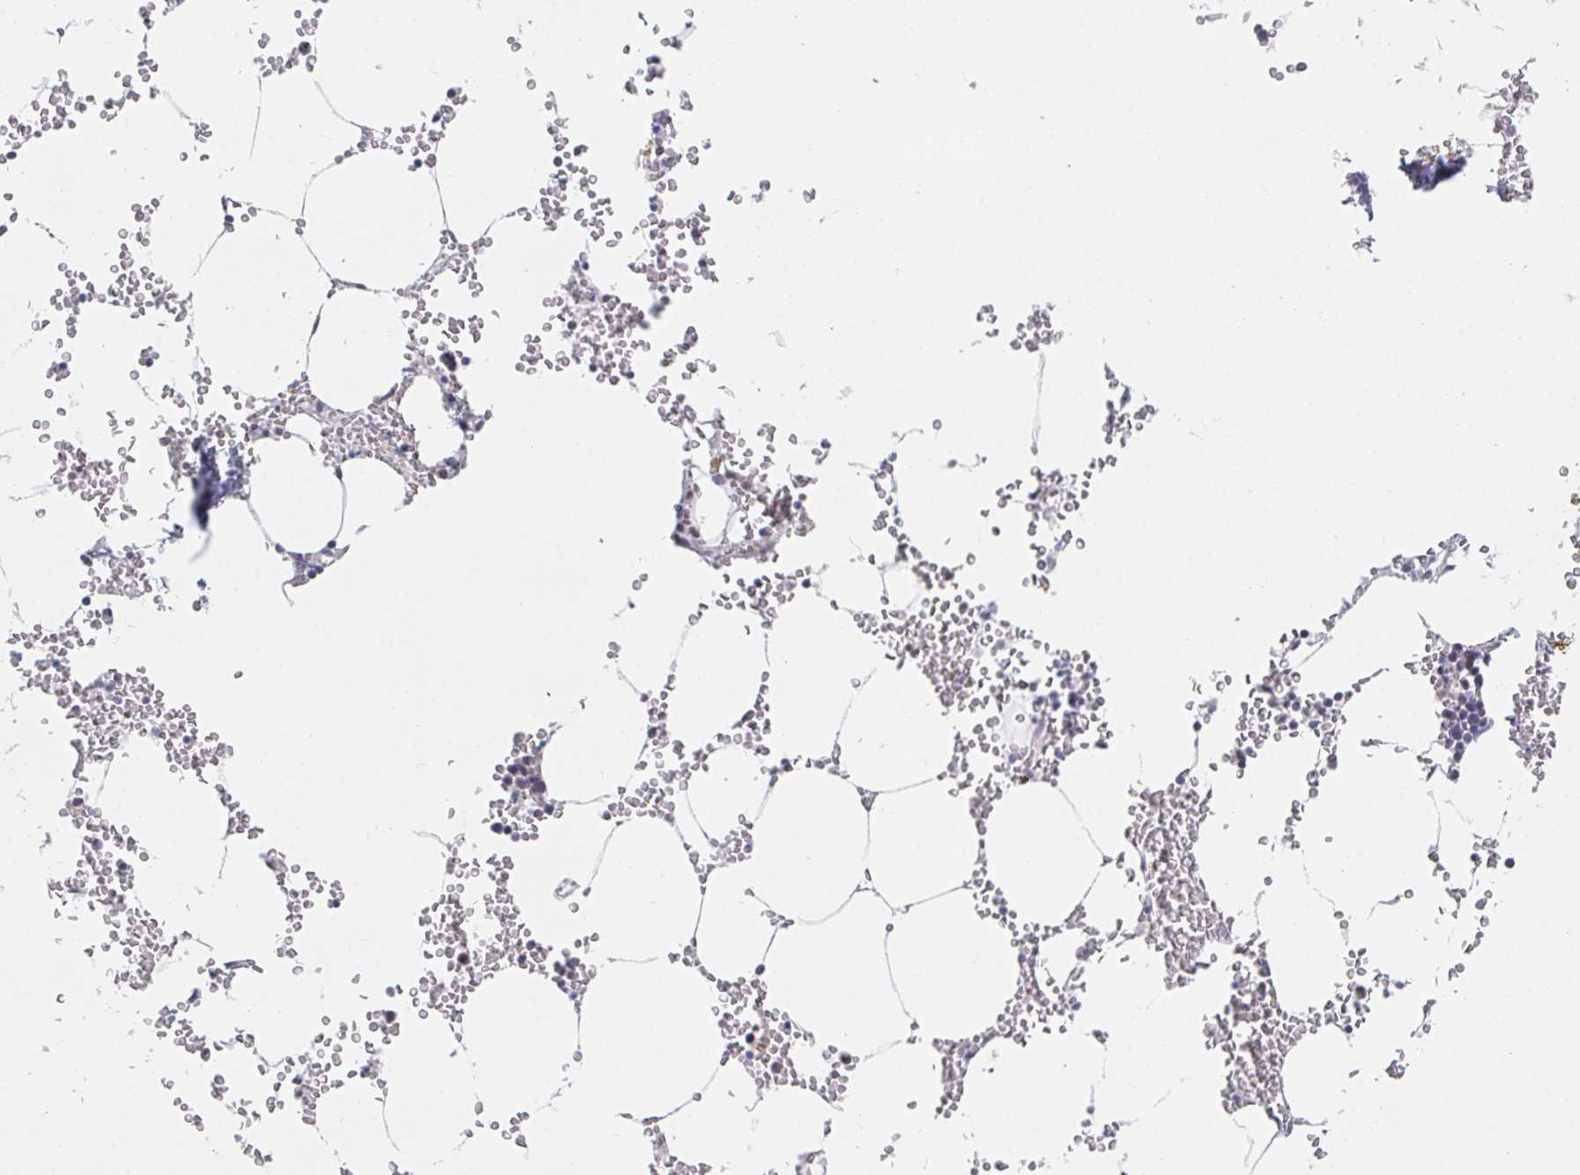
{"staining": {"intensity": "strong", "quantity": "<25%", "location": "nuclear"}, "tissue": "bone marrow", "cell_type": "Hematopoietic cells", "image_type": "normal", "snomed": [{"axis": "morphology", "description": "Normal tissue, NOS"}, {"axis": "topography", "description": "Bone marrow"}], "caption": "Bone marrow stained for a protein (brown) demonstrates strong nuclear positive positivity in approximately <25% of hematopoietic cells.", "gene": "RCOR1", "patient": {"sex": "male", "age": 54}}